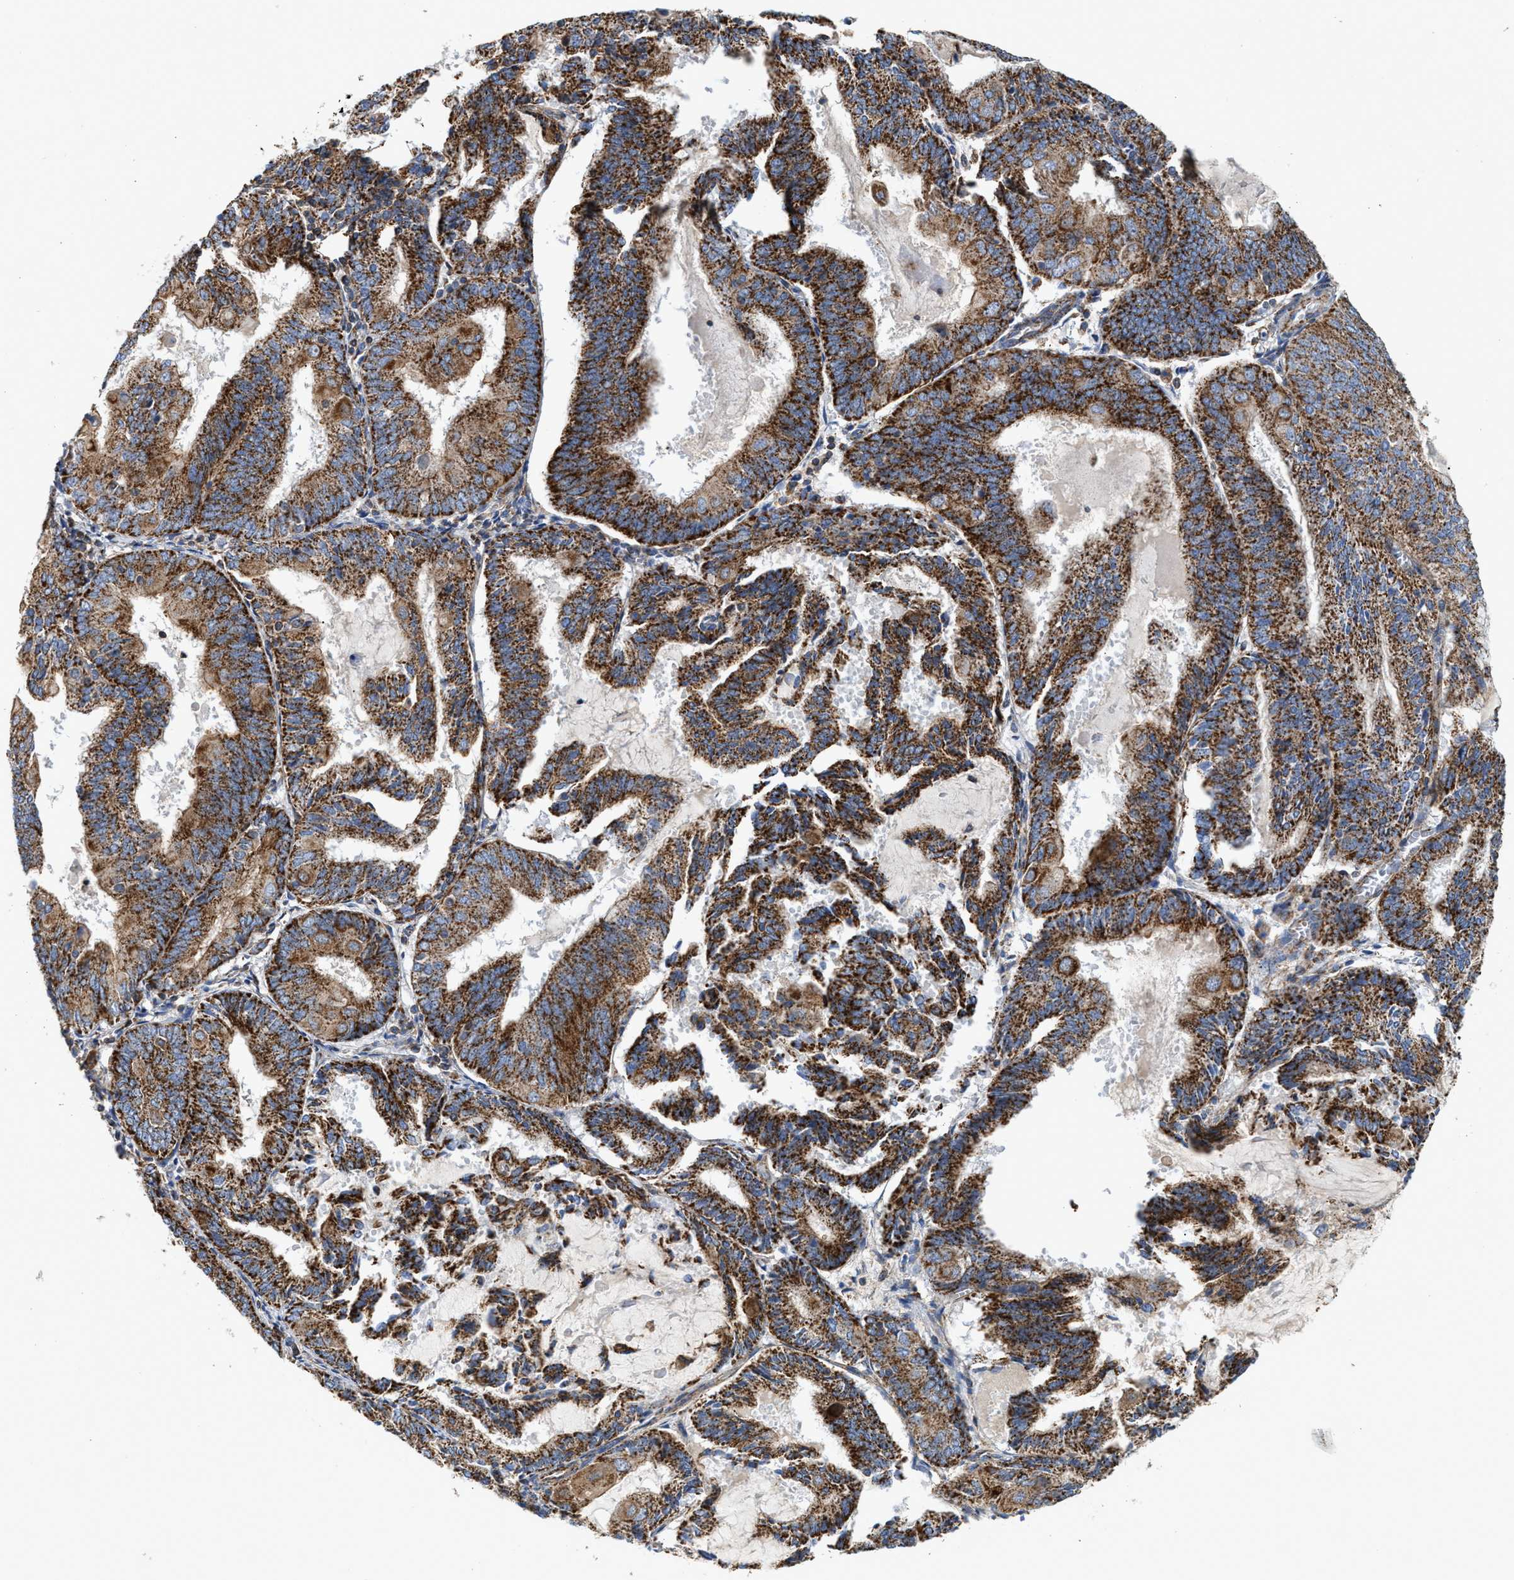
{"staining": {"intensity": "strong", "quantity": ">75%", "location": "cytoplasmic/membranous"}, "tissue": "endometrial cancer", "cell_type": "Tumor cells", "image_type": "cancer", "snomed": [{"axis": "morphology", "description": "Adenocarcinoma, NOS"}, {"axis": "topography", "description": "Endometrium"}], "caption": "A high-resolution histopathology image shows immunohistochemistry staining of endometrial cancer (adenocarcinoma), which demonstrates strong cytoplasmic/membranous positivity in approximately >75% of tumor cells.", "gene": "MECR", "patient": {"sex": "female", "age": 81}}